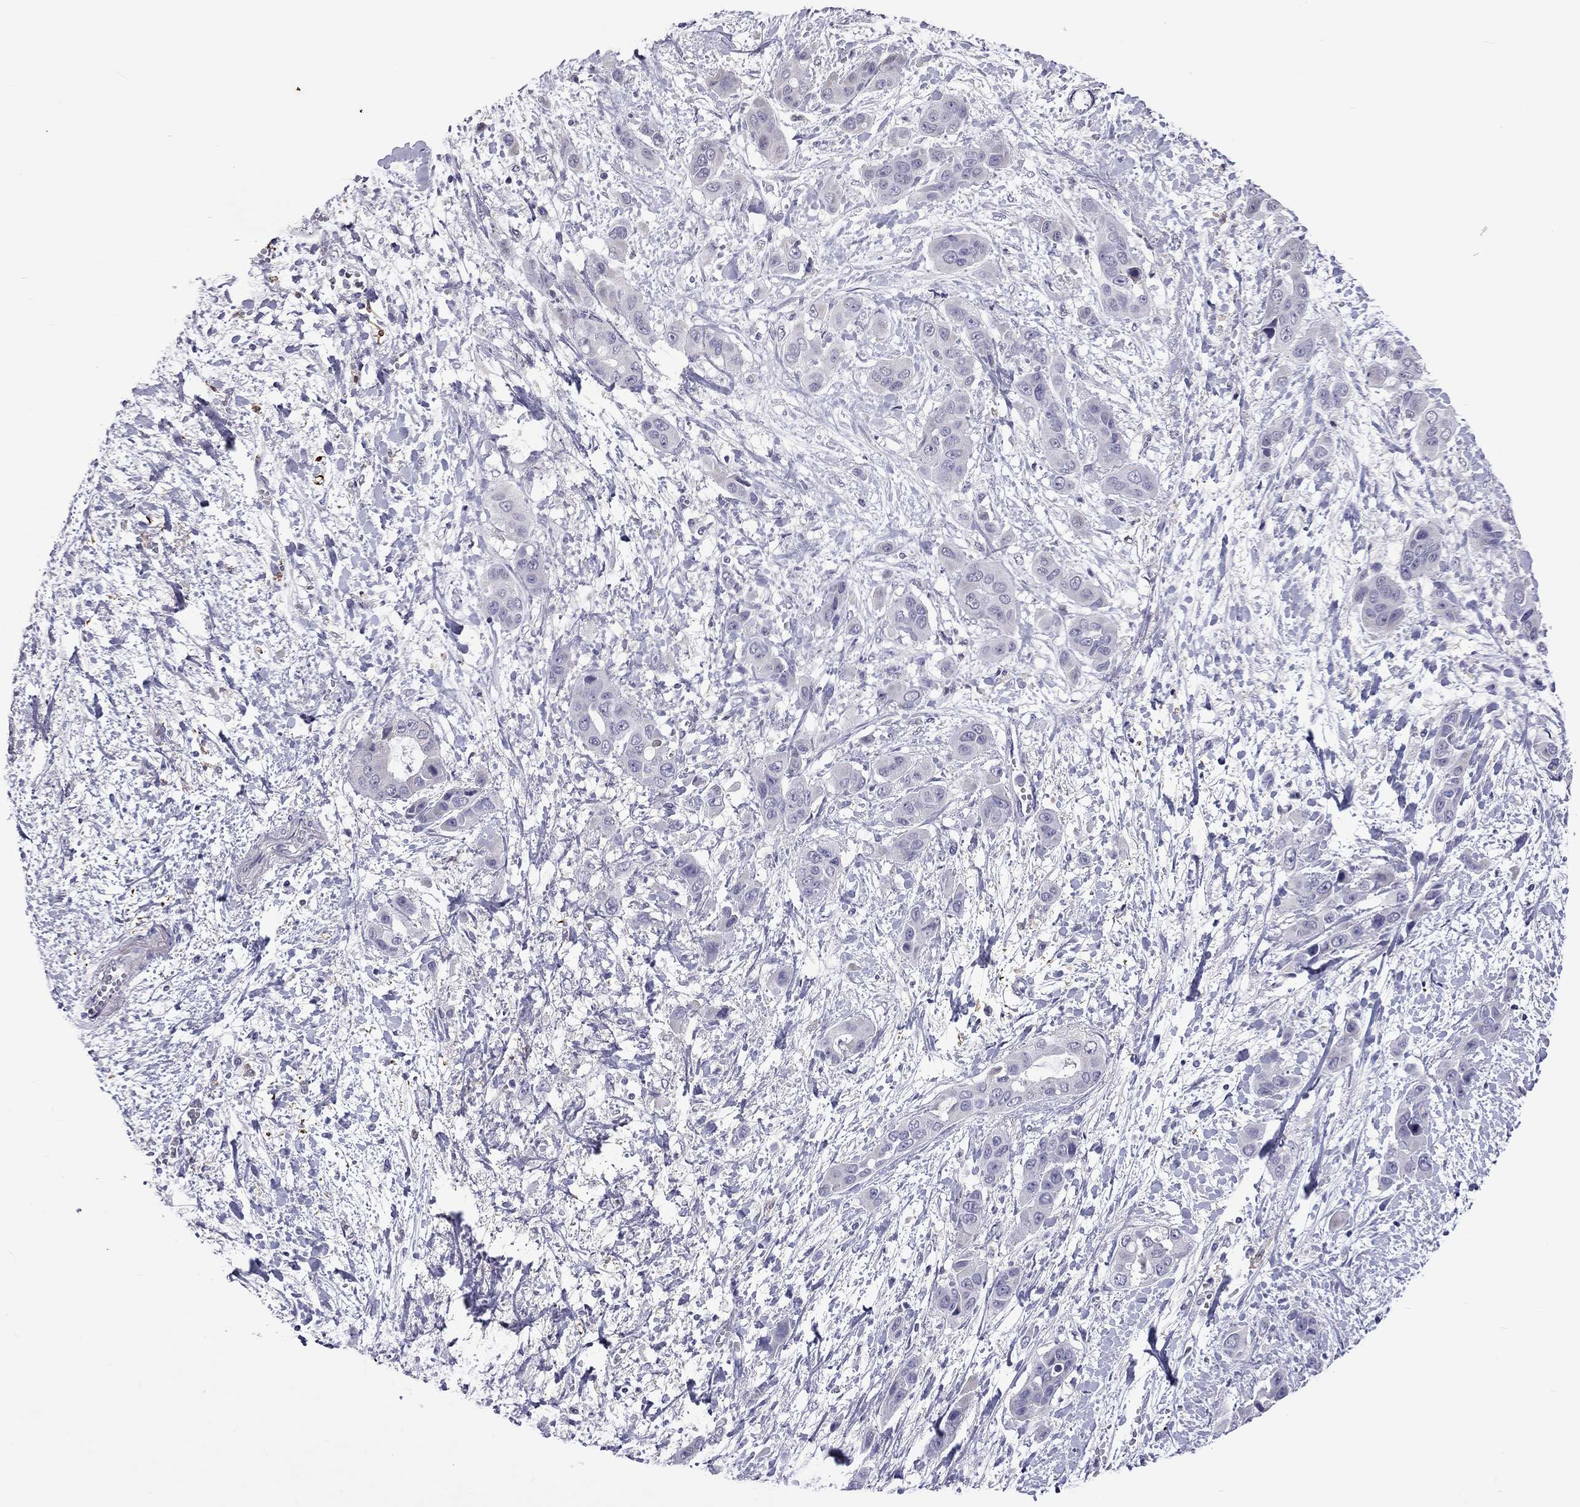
{"staining": {"intensity": "negative", "quantity": "none", "location": "none"}, "tissue": "liver cancer", "cell_type": "Tumor cells", "image_type": "cancer", "snomed": [{"axis": "morphology", "description": "Cholangiocarcinoma"}, {"axis": "topography", "description": "Liver"}], "caption": "Protein analysis of liver cholangiocarcinoma shows no significant staining in tumor cells.", "gene": "PPP1R3A", "patient": {"sex": "female", "age": 52}}